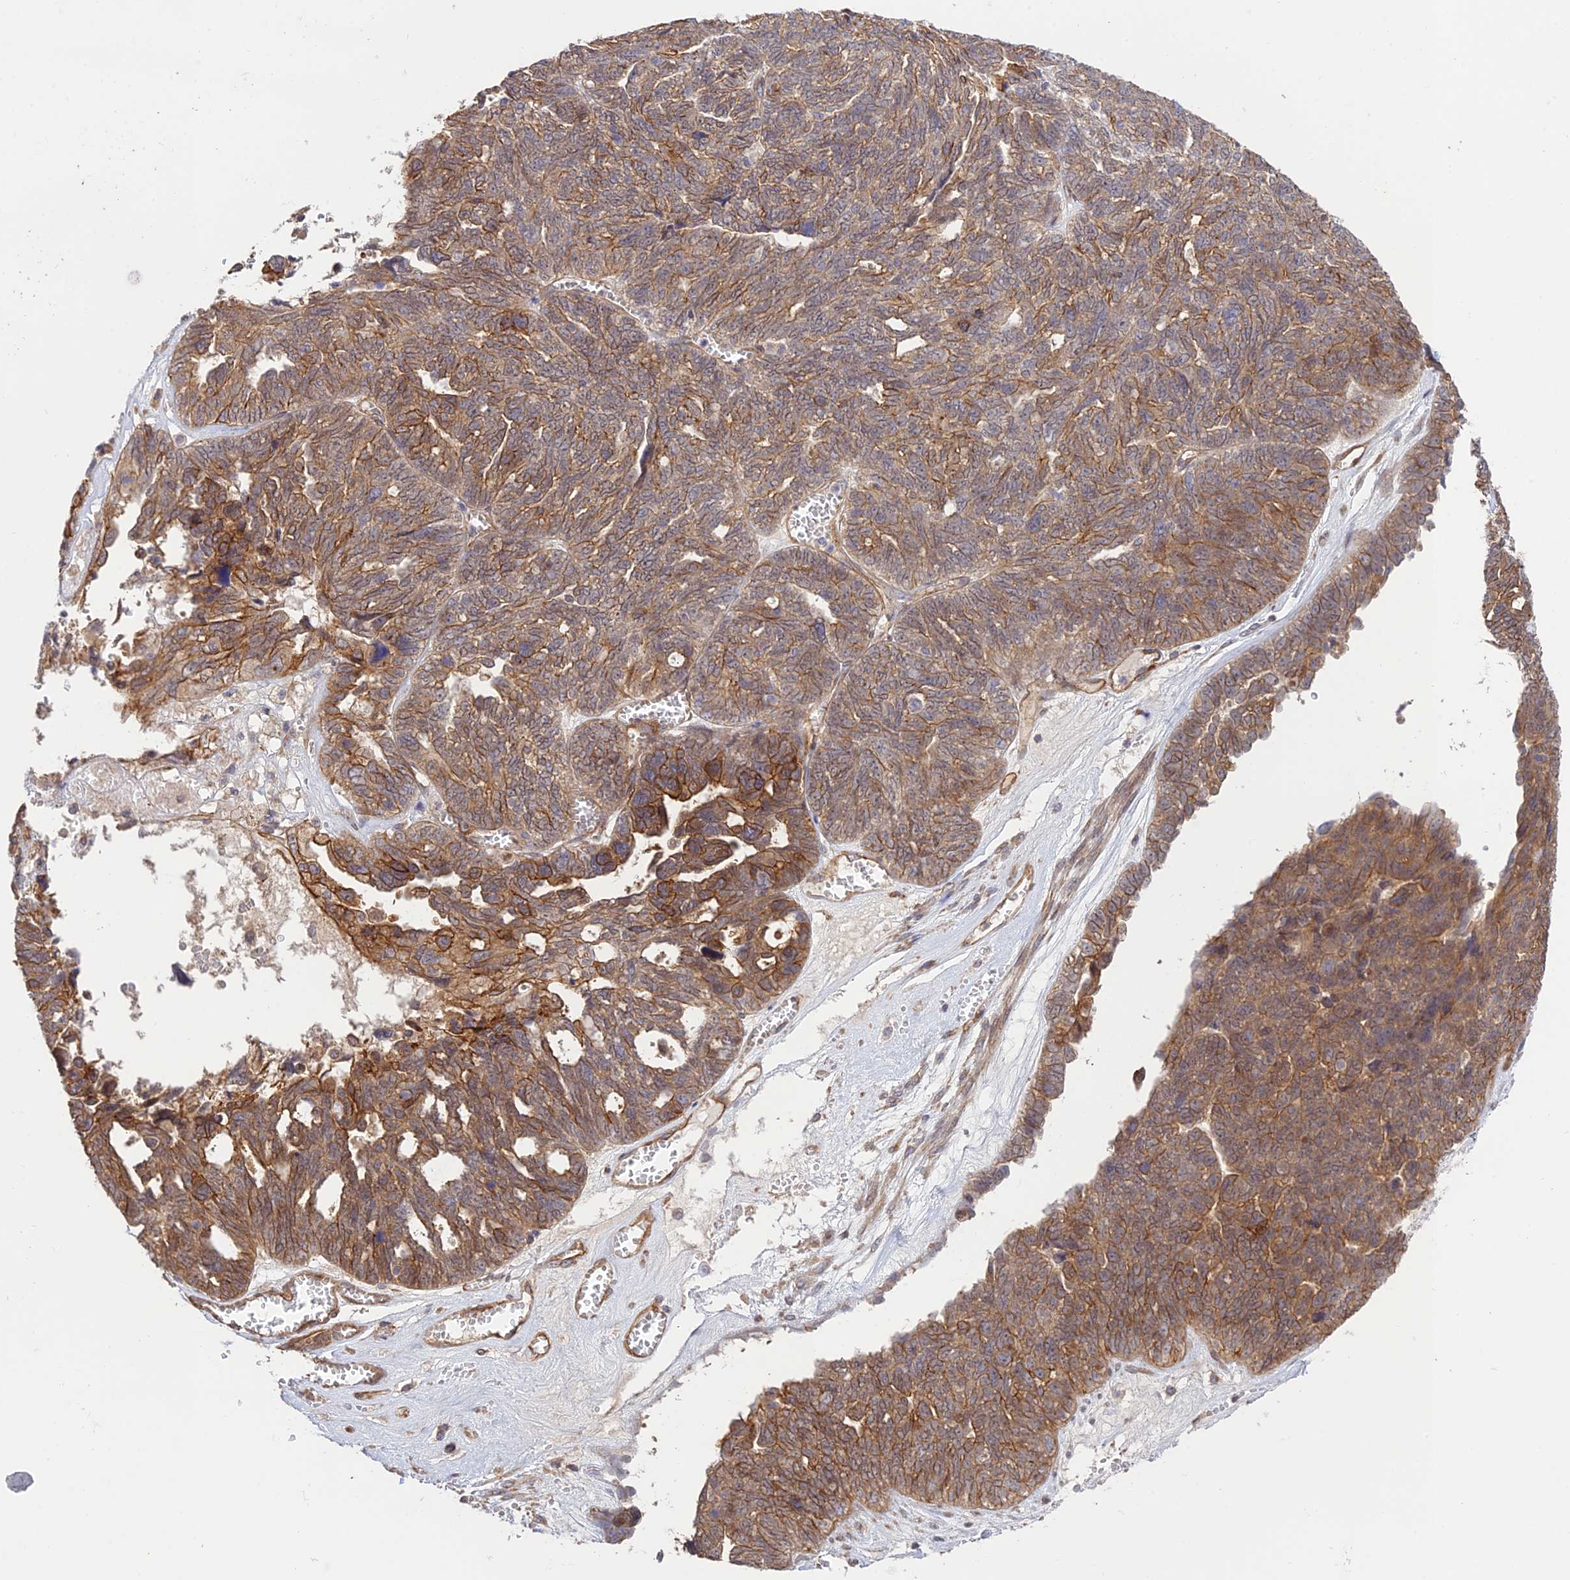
{"staining": {"intensity": "moderate", "quantity": ">75%", "location": "cytoplasmic/membranous"}, "tissue": "ovarian cancer", "cell_type": "Tumor cells", "image_type": "cancer", "snomed": [{"axis": "morphology", "description": "Cystadenocarcinoma, serous, NOS"}, {"axis": "topography", "description": "Ovary"}], "caption": "Serous cystadenocarcinoma (ovarian) stained for a protein (brown) exhibits moderate cytoplasmic/membranous positive positivity in approximately >75% of tumor cells.", "gene": "HOMER2", "patient": {"sex": "female", "age": 79}}